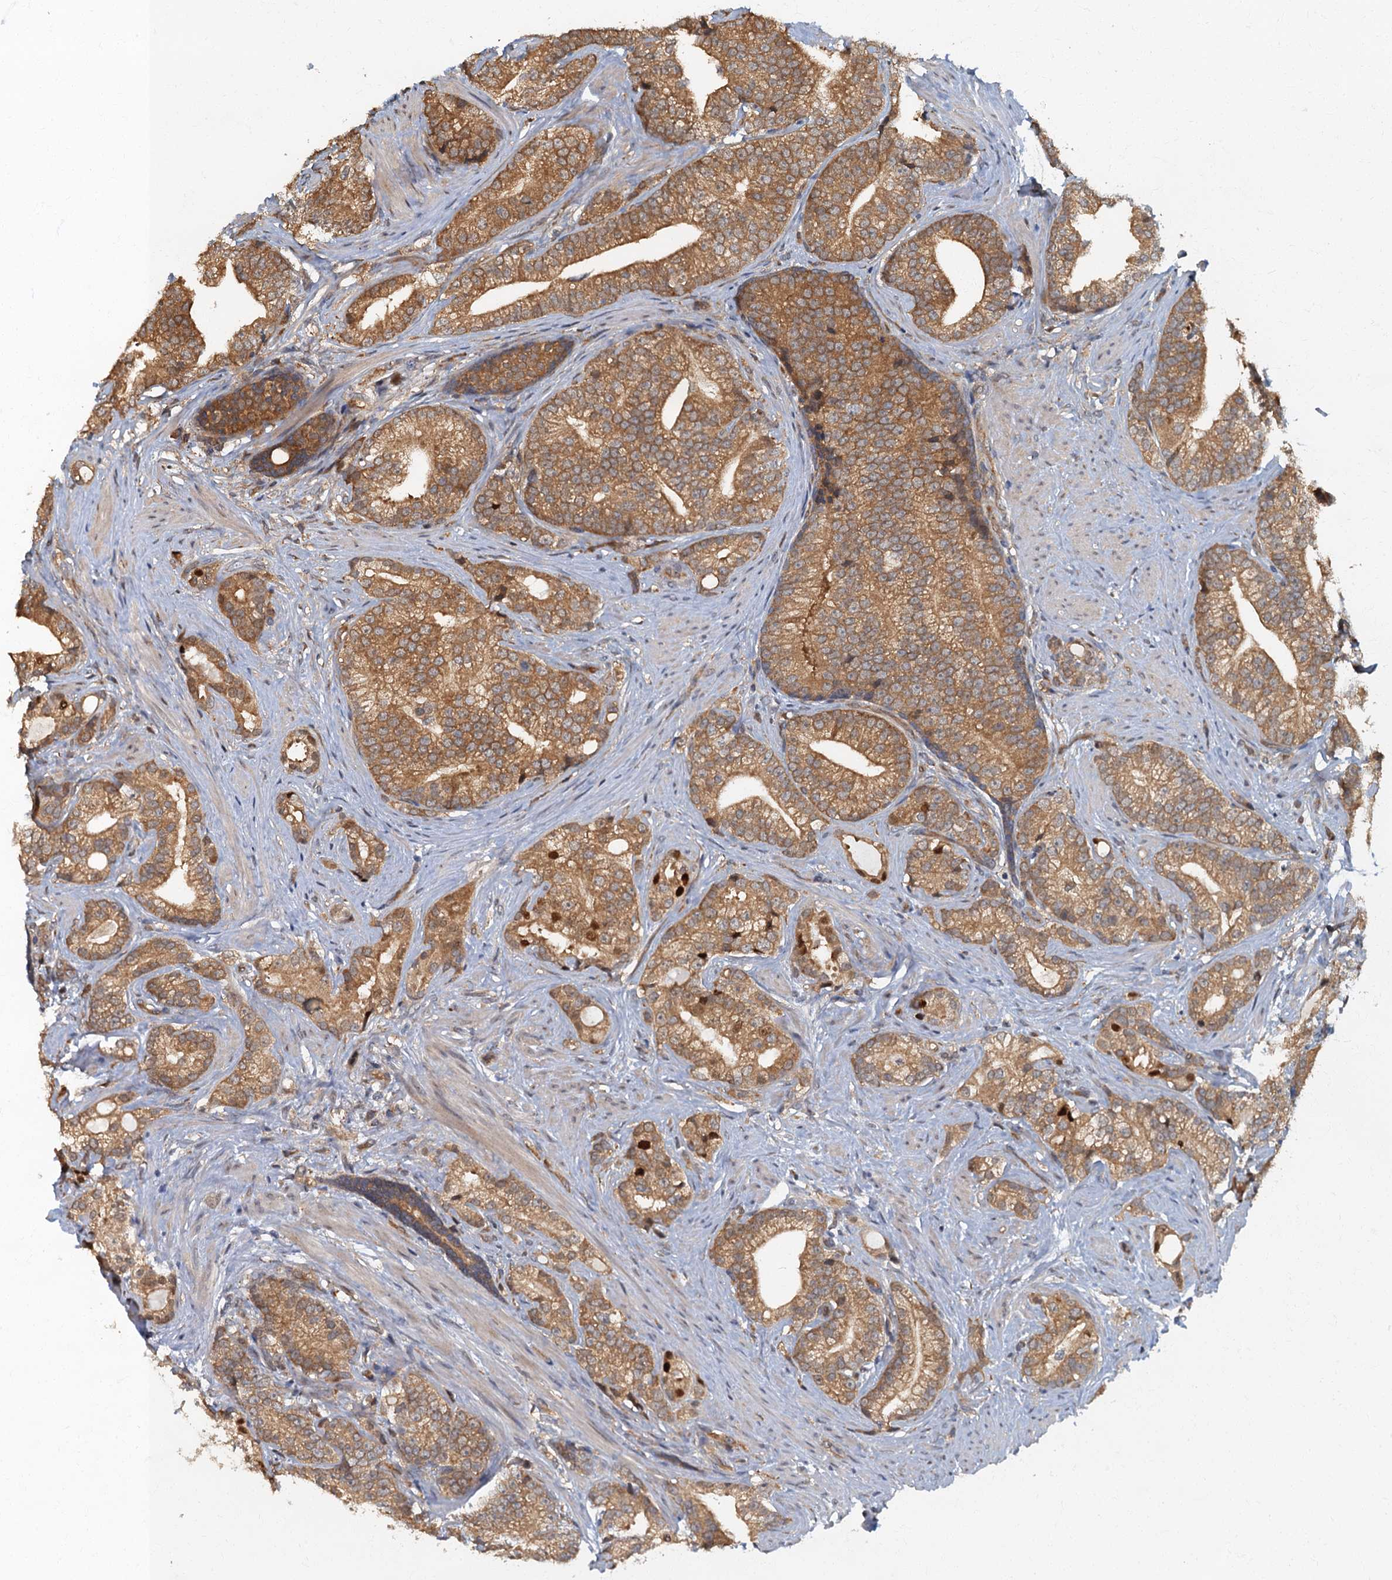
{"staining": {"intensity": "moderate", "quantity": ">75%", "location": "cytoplasmic/membranous"}, "tissue": "prostate cancer", "cell_type": "Tumor cells", "image_type": "cancer", "snomed": [{"axis": "morphology", "description": "Adenocarcinoma, Low grade"}, {"axis": "topography", "description": "Prostate"}], "caption": "A high-resolution histopathology image shows immunohistochemistry staining of prostate low-grade adenocarcinoma, which displays moderate cytoplasmic/membranous staining in approximately >75% of tumor cells.", "gene": "TBCK", "patient": {"sex": "male", "age": 71}}